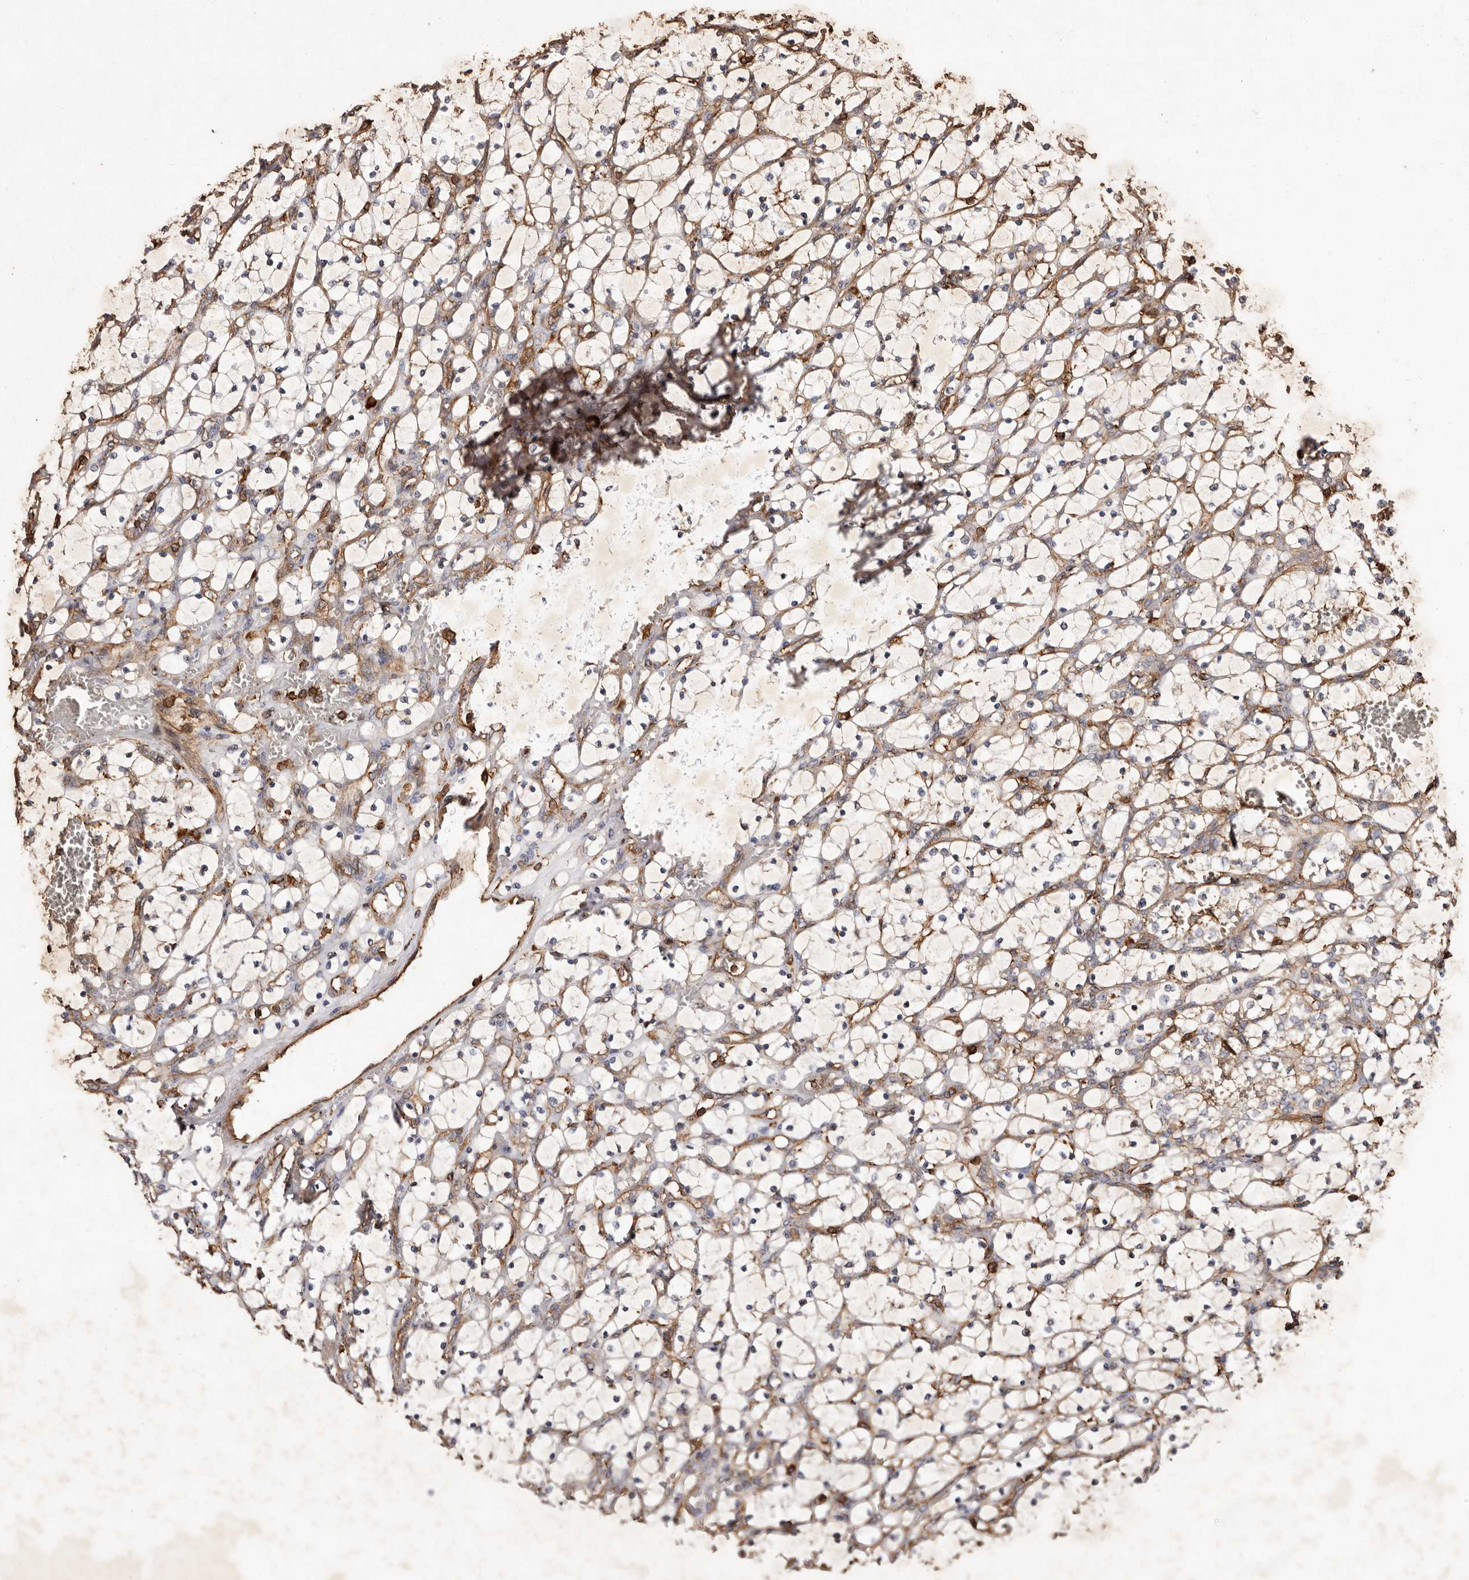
{"staining": {"intensity": "weak", "quantity": ">75%", "location": "cytoplasmic/membranous"}, "tissue": "renal cancer", "cell_type": "Tumor cells", "image_type": "cancer", "snomed": [{"axis": "morphology", "description": "Adenocarcinoma, NOS"}, {"axis": "topography", "description": "Kidney"}], "caption": "Brown immunohistochemical staining in human renal cancer (adenocarcinoma) demonstrates weak cytoplasmic/membranous expression in approximately >75% of tumor cells.", "gene": "COQ8B", "patient": {"sex": "female", "age": 69}}